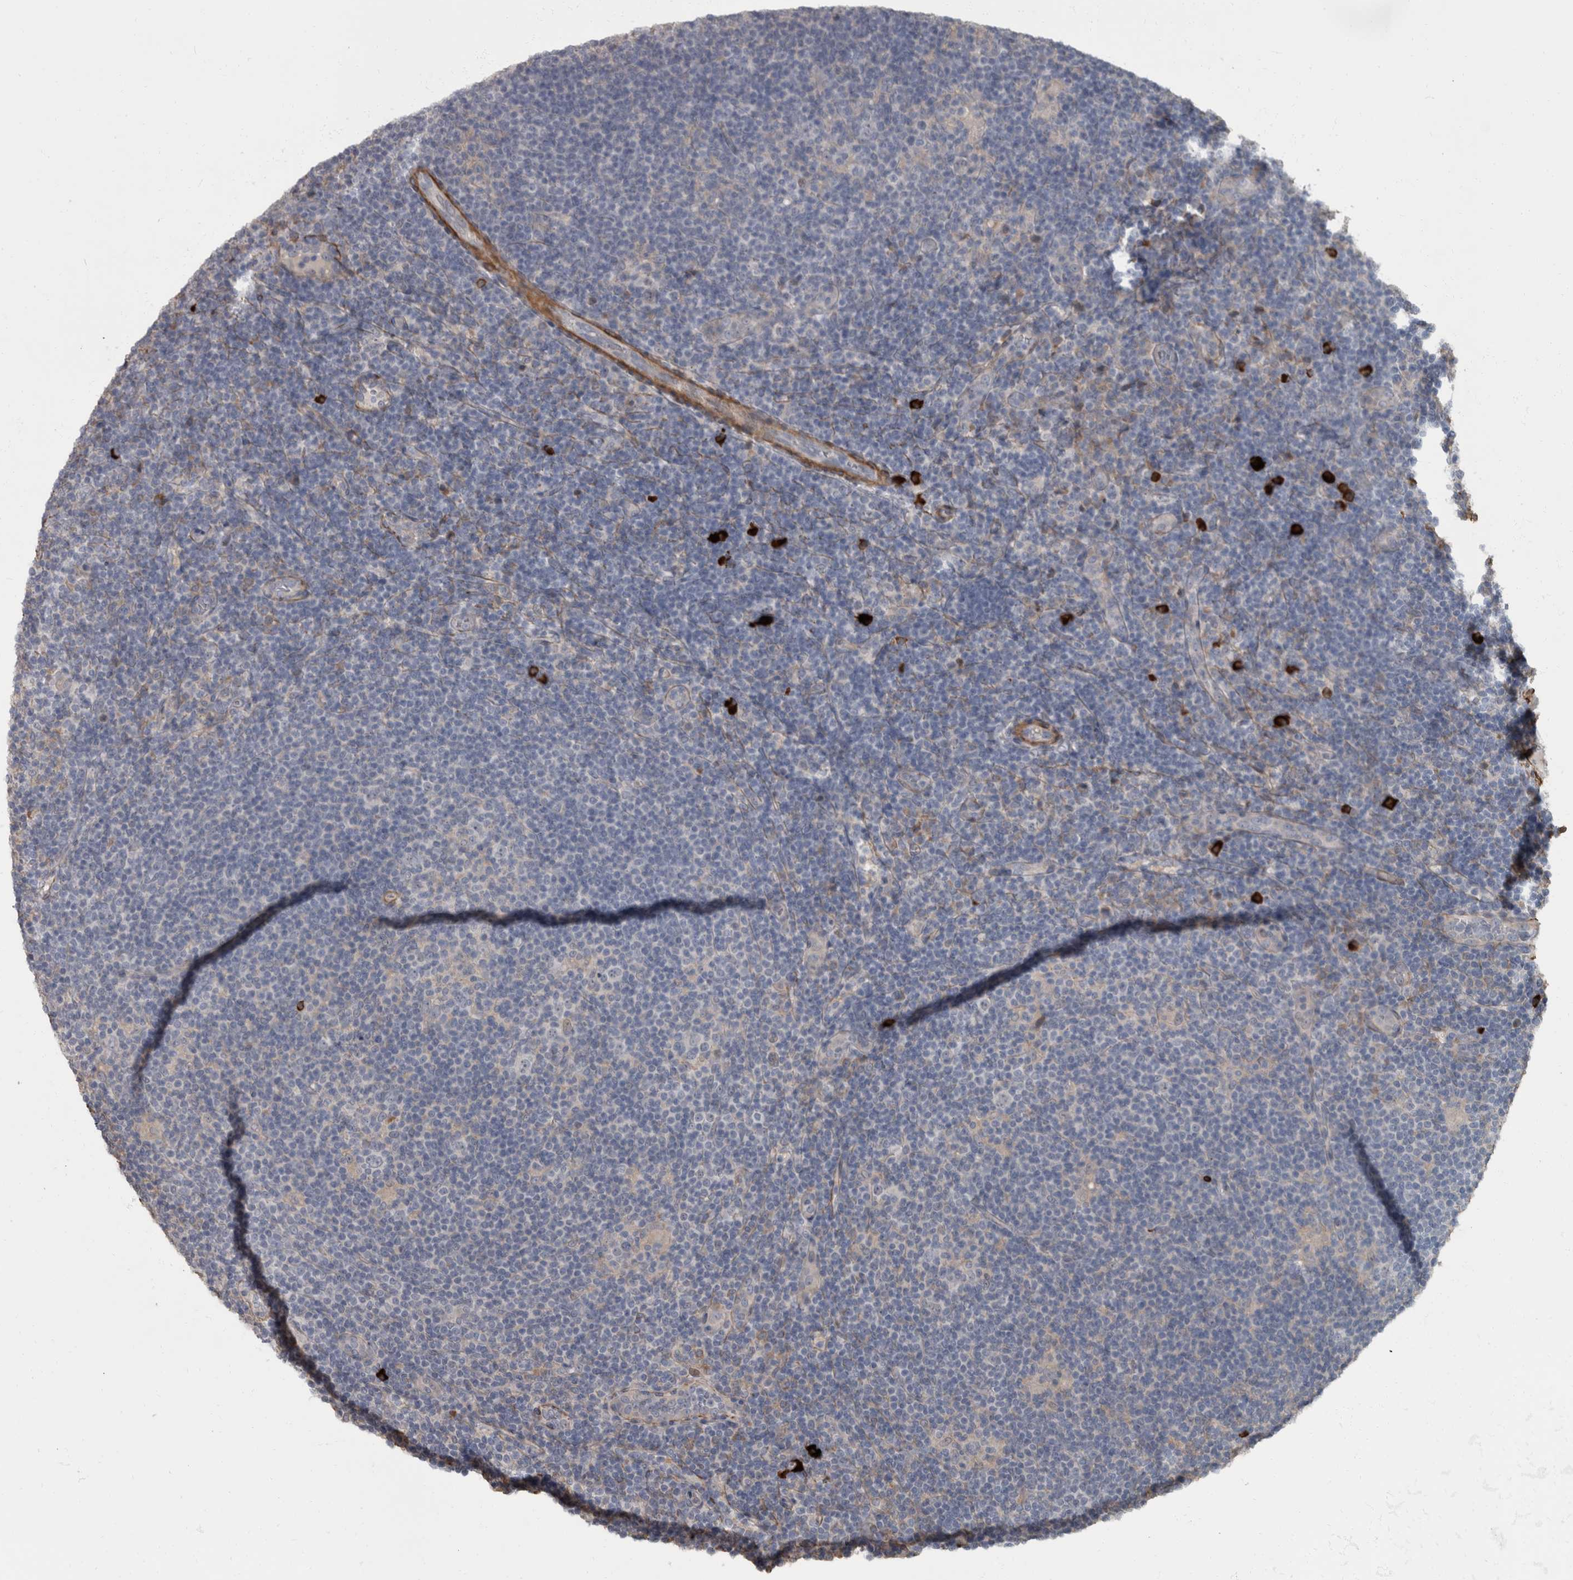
{"staining": {"intensity": "negative", "quantity": "none", "location": "none"}, "tissue": "lymphoma", "cell_type": "Tumor cells", "image_type": "cancer", "snomed": [{"axis": "morphology", "description": "Hodgkin's disease, NOS"}, {"axis": "topography", "description": "Lymph node"}], "caption": "There is no significant expression in tumor cells of lymphoma.", "gene": "MASTL", "patient": {"sex": "female", "age": 57}}